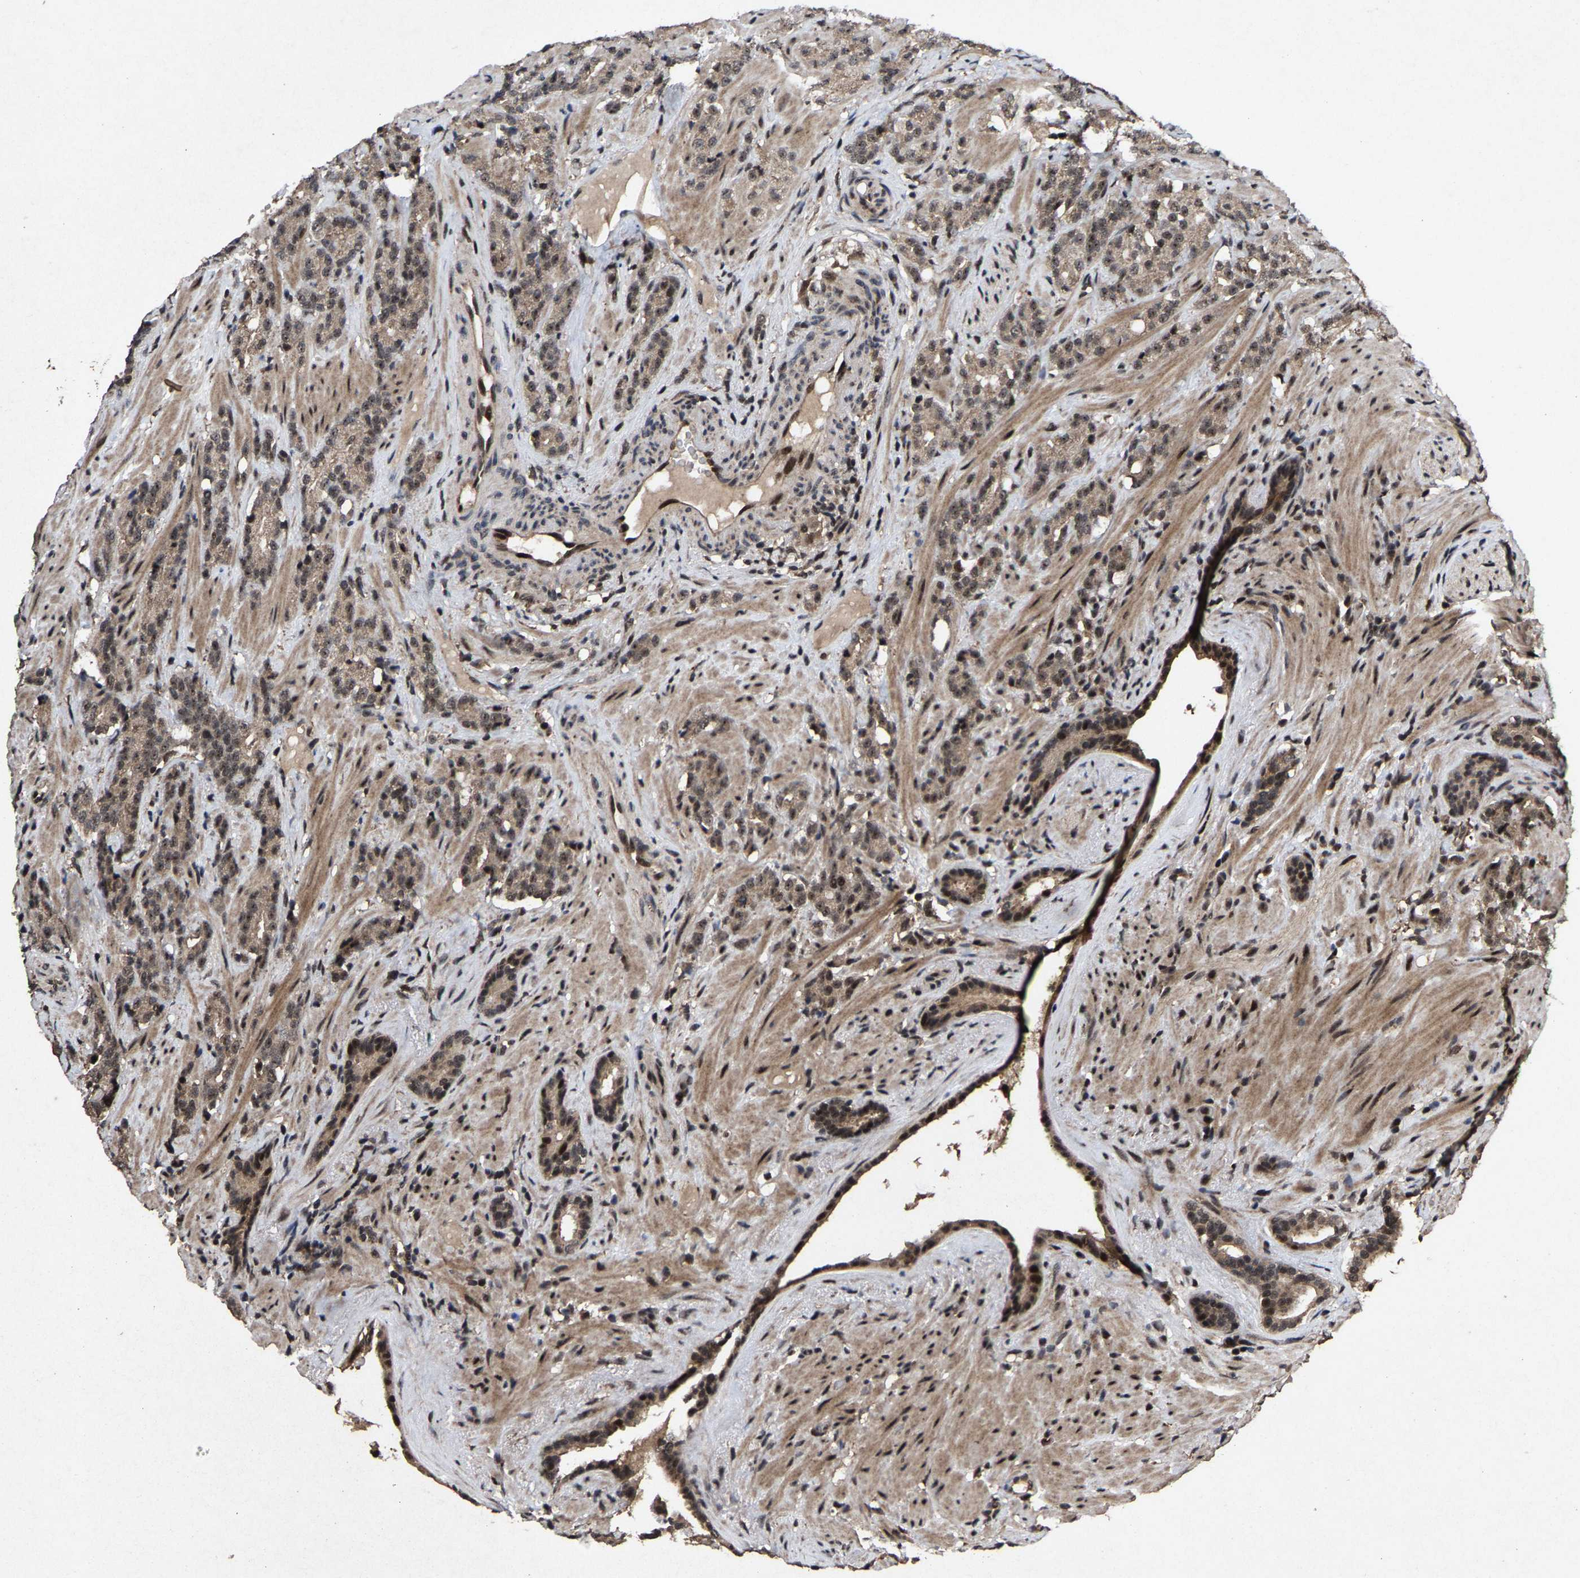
{"staining": {"intensity": "weak", "quantity": ">75%", "location": "cytoplasmic/membranous"}, "tissue": "prostate cancer", "cell_type": "Tumor cells", "image_type": "cancer", "snomed": [{"axis": "morphology", "description": "Adenocarcinoma, High grade"}, {"axis": "topography", "description": "Prostate"}], "caption": "A photomicrograph of human prostate adenocarcinoma (high-grade) stained for a protein demonstrates weak cytoplasmic/membranous brown staining in tumor cells. (DAB (3,3'-diaminobenzidine) IHC with brightfield microscopy, high magnification).", "gene": "HAUS6", "patient": {"sex": "male", "age": 71}}